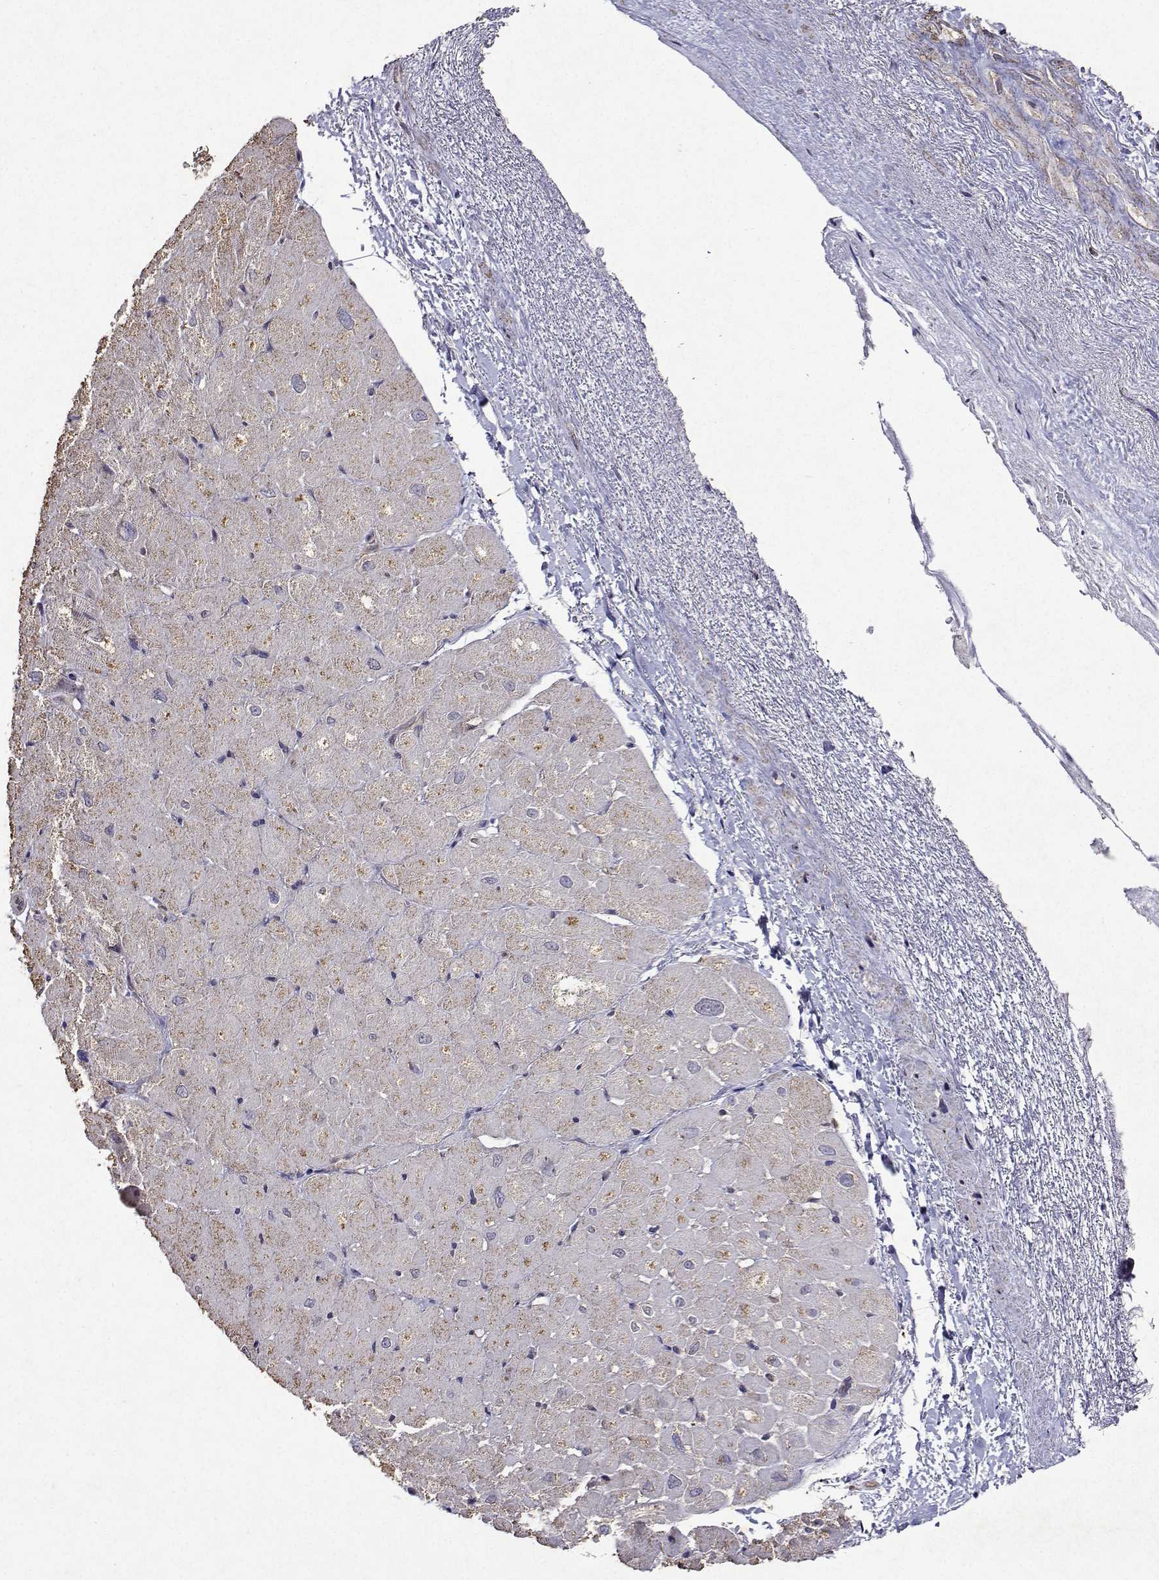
{"staining": {"intensity": "negative", "quantity": "none", "location": "none"}, "tissue": "heart muscle", "cell_type": "Cardiomyocytes", "image_type": "normal", "snomed": [{"axis": "morphology", "description": "Normal tissue, NOS"}, {"axis": "topography", "description": "Heart"}], "caption": "An immunohistochemistry image of unremarkable heart muscle is shown. There is no staining in cardiomyocytes of heart muscle. Nuclei are stained in blue.", "gene": "APAF1", "patient": {"sex": "male", "age": 62}}